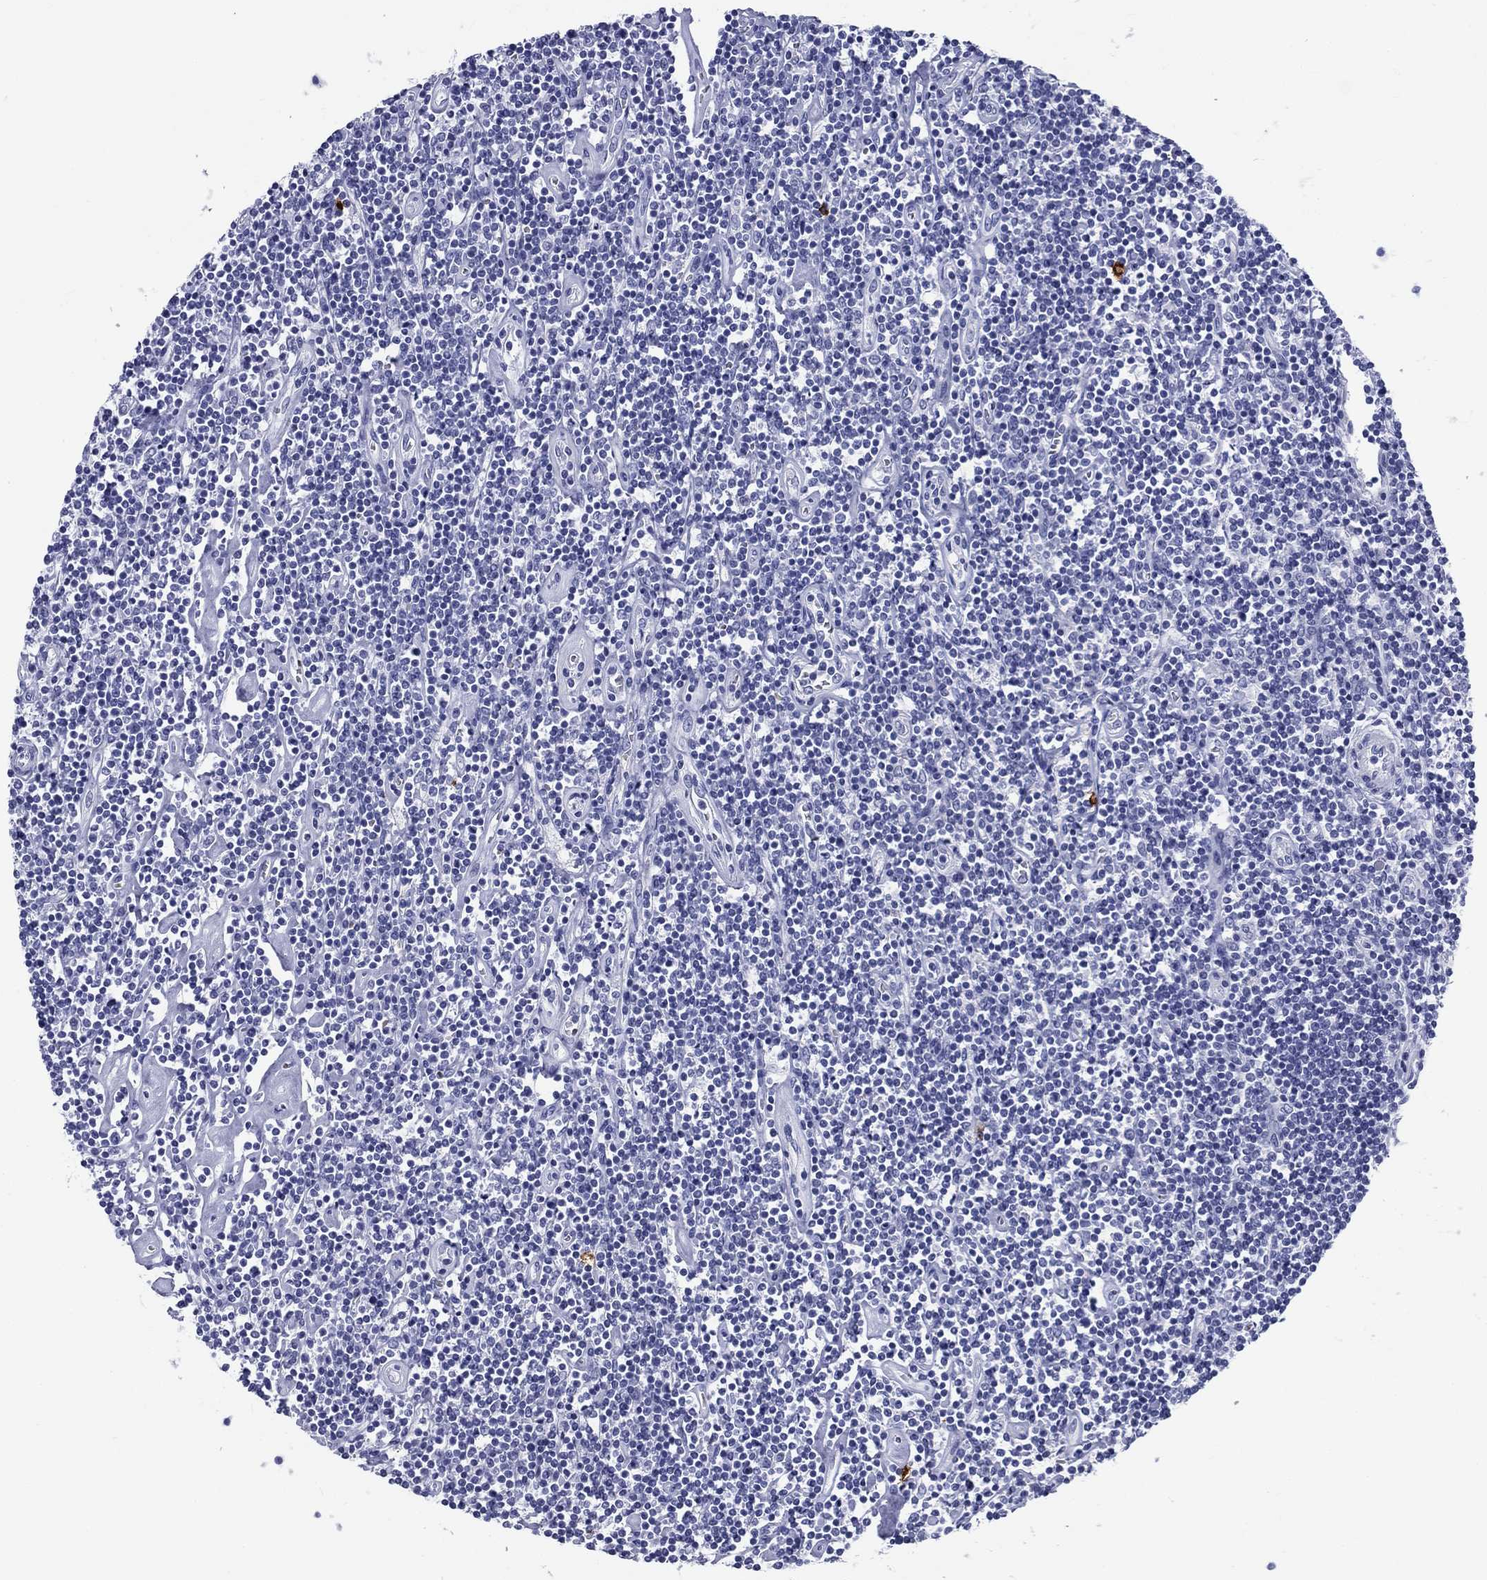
{"staining": {"intensity": "negative", "quantity": "none", "location": "none"}, "tissue": "lymphoma", "cell_type": "Tumor cells", "image_type": "cancer", "snomed": [{"axis": "morphology", "description": "Hodgkin's disease, NOS"}, {"axis": "topography", "description": "Lymph node"}], "caption": "An immunohistochemistry (IHC) micrograph of lymphoma is shown. There is no staining in tumor cells of lymphoma.", "gene": "CD40LG", "patient": {"sex": "male", "age": 40}}